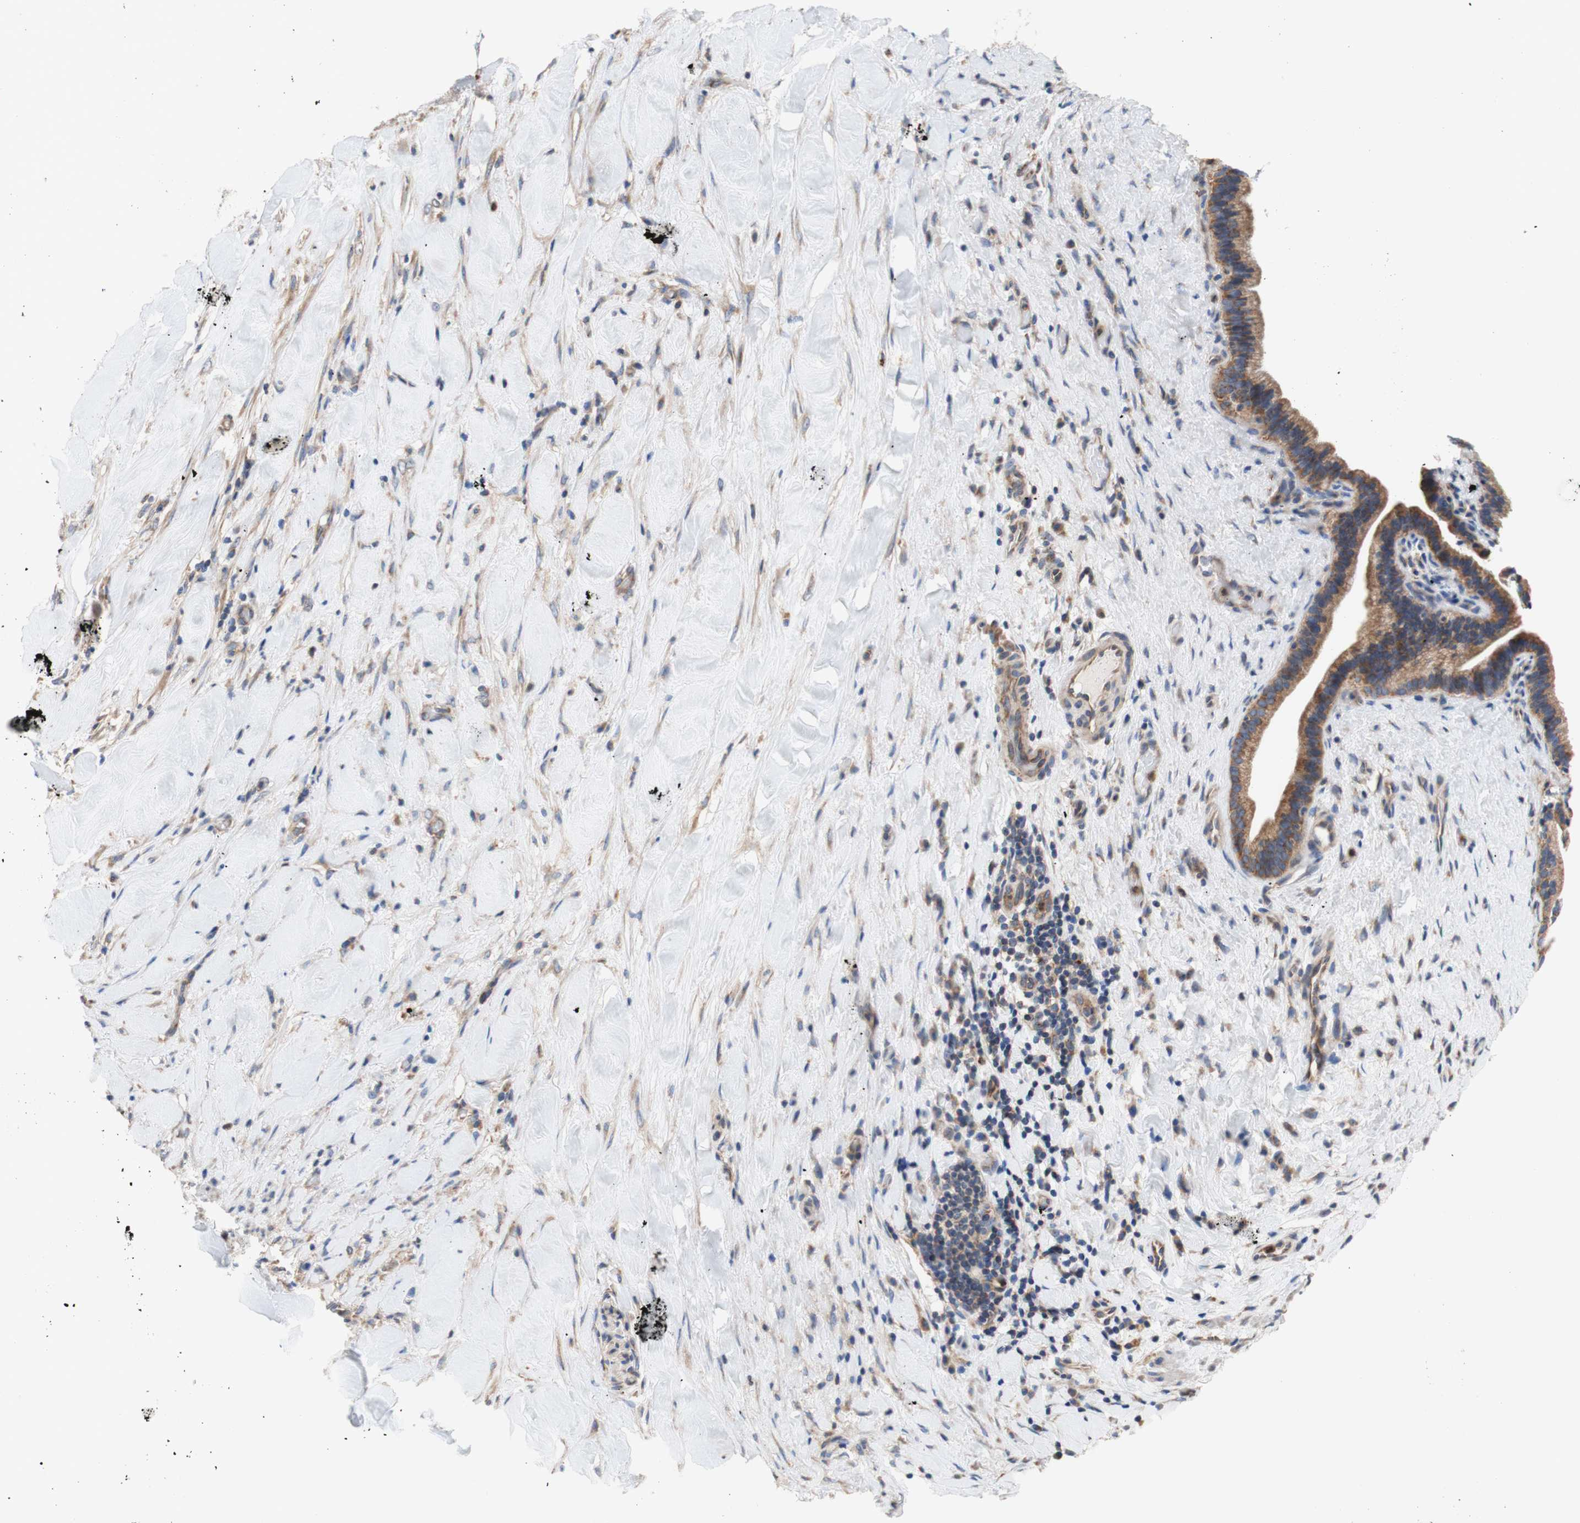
{"staining": {"intensity": "moderate", "quantity": ">75%", "location": "cytoplasmic/membranous"}, "tissue": "liver cancer", "cell_type": "Tumor cells", "image_type": "cancer", "snomed": [{"axis": "morphology", "description": "Cholangiocarcinoma"}, {"axis": "topography", "description": "Liver"}], "caption": "There is medium levels of moderate cytoplasmic/membranous expression in tumor cells of cholangiocarcinoma (liver), as demonstrated by immunohistochemical staining (brown color).", "gene": "FMR1", "patient": {"sex": "female", "age": 67}}